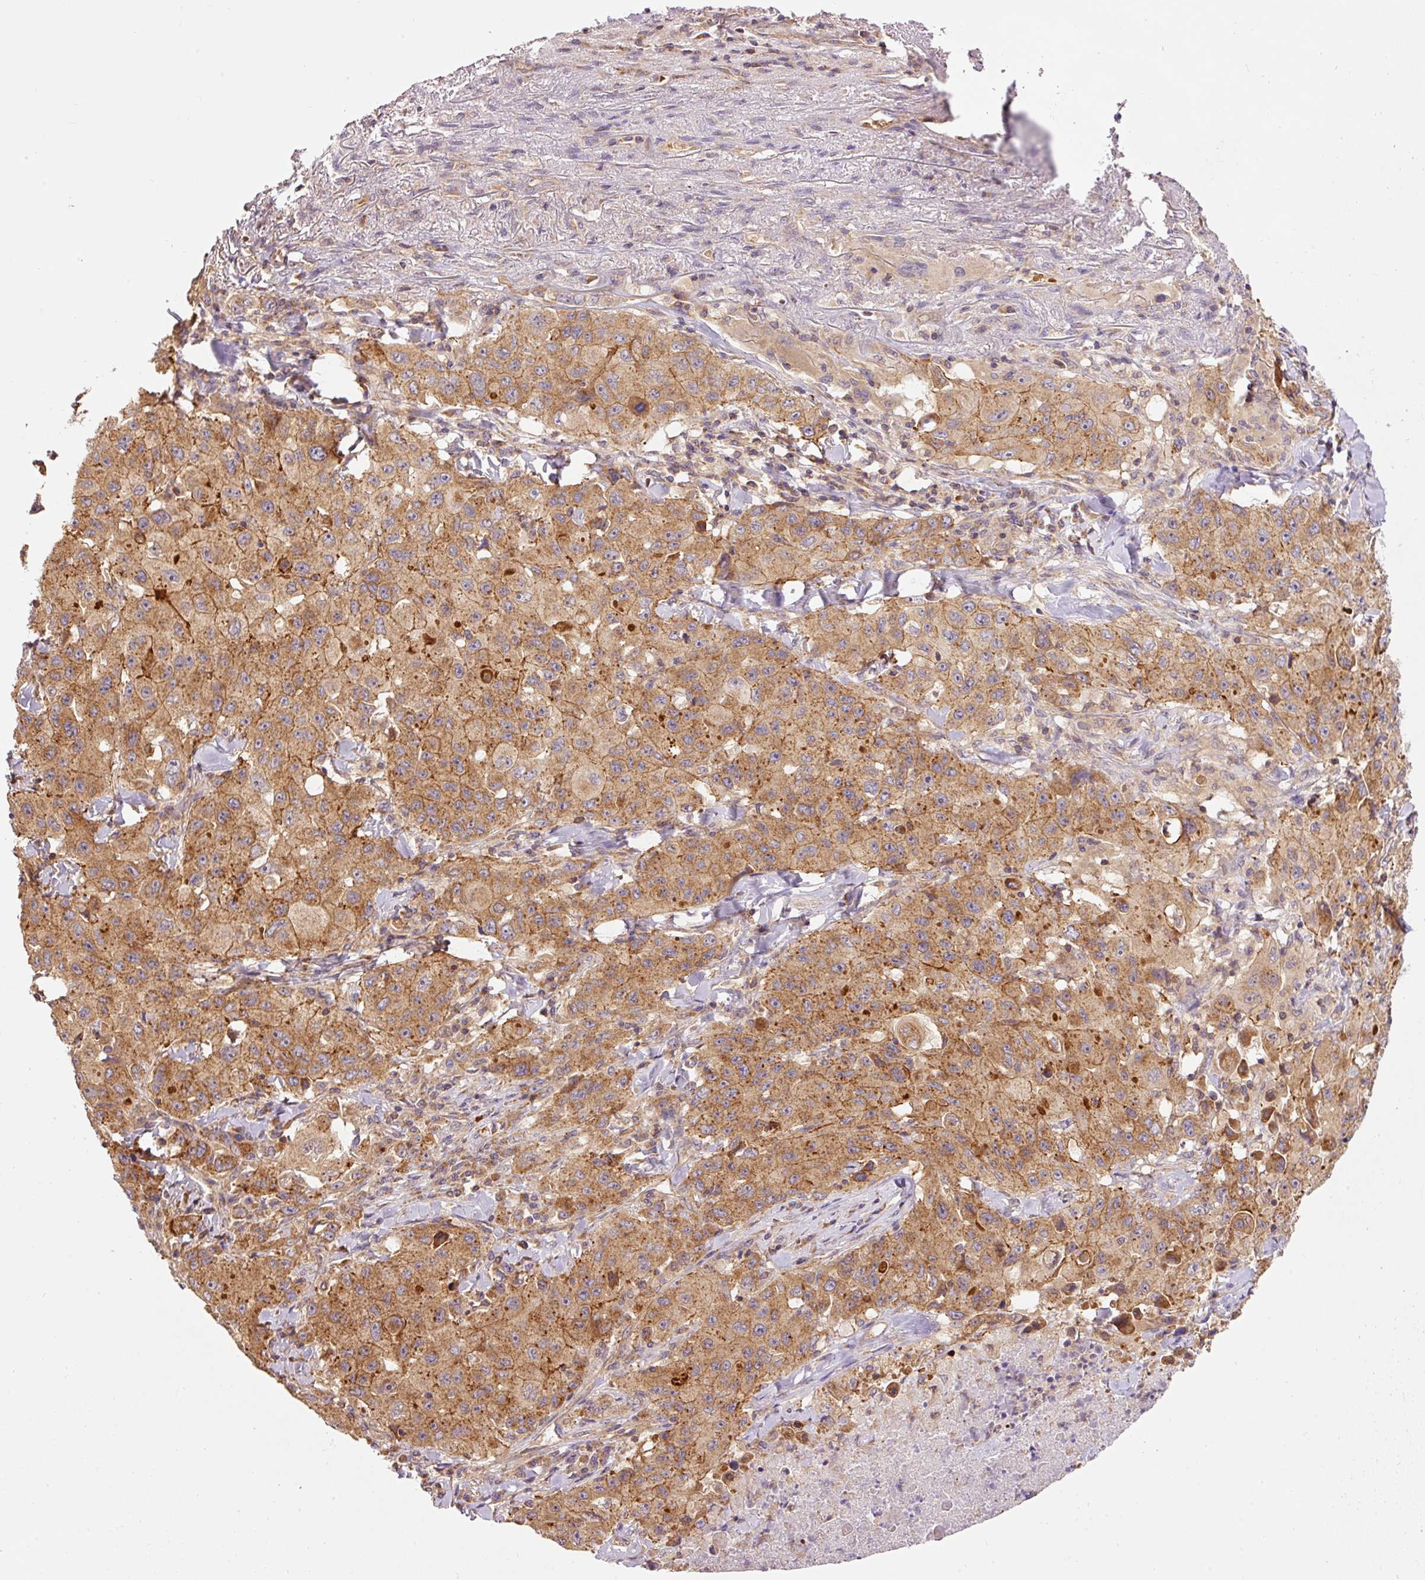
{"staining": {"intensity": "moderate", "quantity": ">75%", "location": "cytoplasmic/membranous"}, "tissue": "lung cancer", "cell_type": "Tumor cells", "image_type": "cancer", "snomed": [{"axis": "morphology", "description": "Squamous cell carcinoma, NOS"}, {"axis": "topography", "description": "Lung"}], "caption": "Moderate cytoplasmic/membranous expression is identified in about >75% of tumor cells in lung cancer (squamous cell carcinoma). (Brightfield microscopy of DAB IHC at high magnification).", "gene": "ADCY4", "patient": {"sex": "male", "age": 63}}